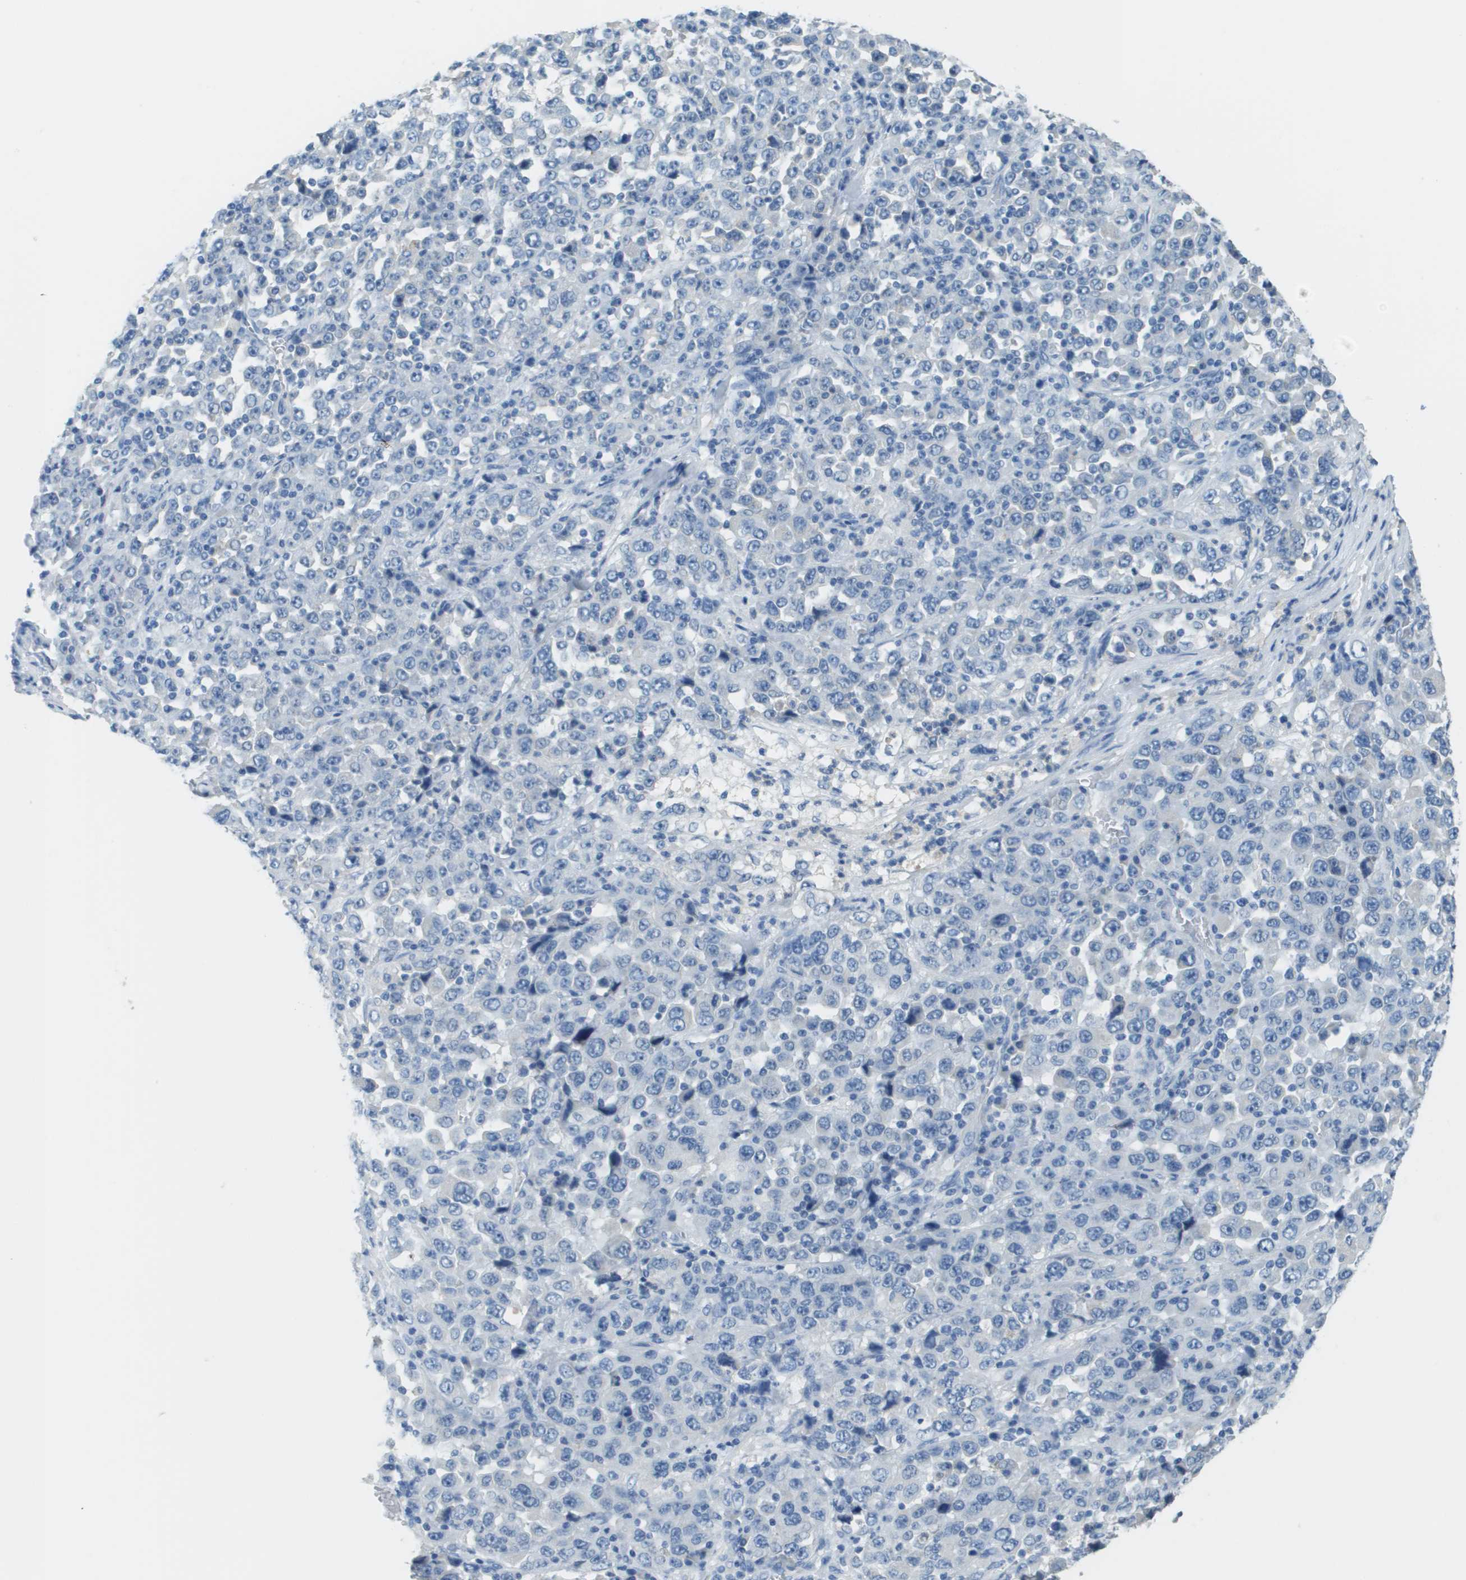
{"staining": {"intensity": "negative", "quantity": "none", "location": "none"}, "tissue": "stomach cancer", "cell_type": "Tumor cells", "image_type": "cancer", "snomed": [{"axis": "morphology", "description": "Normal tissue, NOS"}, {"axis": "morphology", "description": "Adenocarcinoma, NOS"}, {"axis": "topography", "description": "Stomach, upper"}, {"axis": "topography", "description": "Stomach"}], "caption": "A high-resolution image shows immunohistochemistry (IHC) staining of stomach adenocarcinoma, which displays no significant positivity in tumor cells.", "gene": "PTGDR2", "patient": {"sex": "male", "age": 59}}